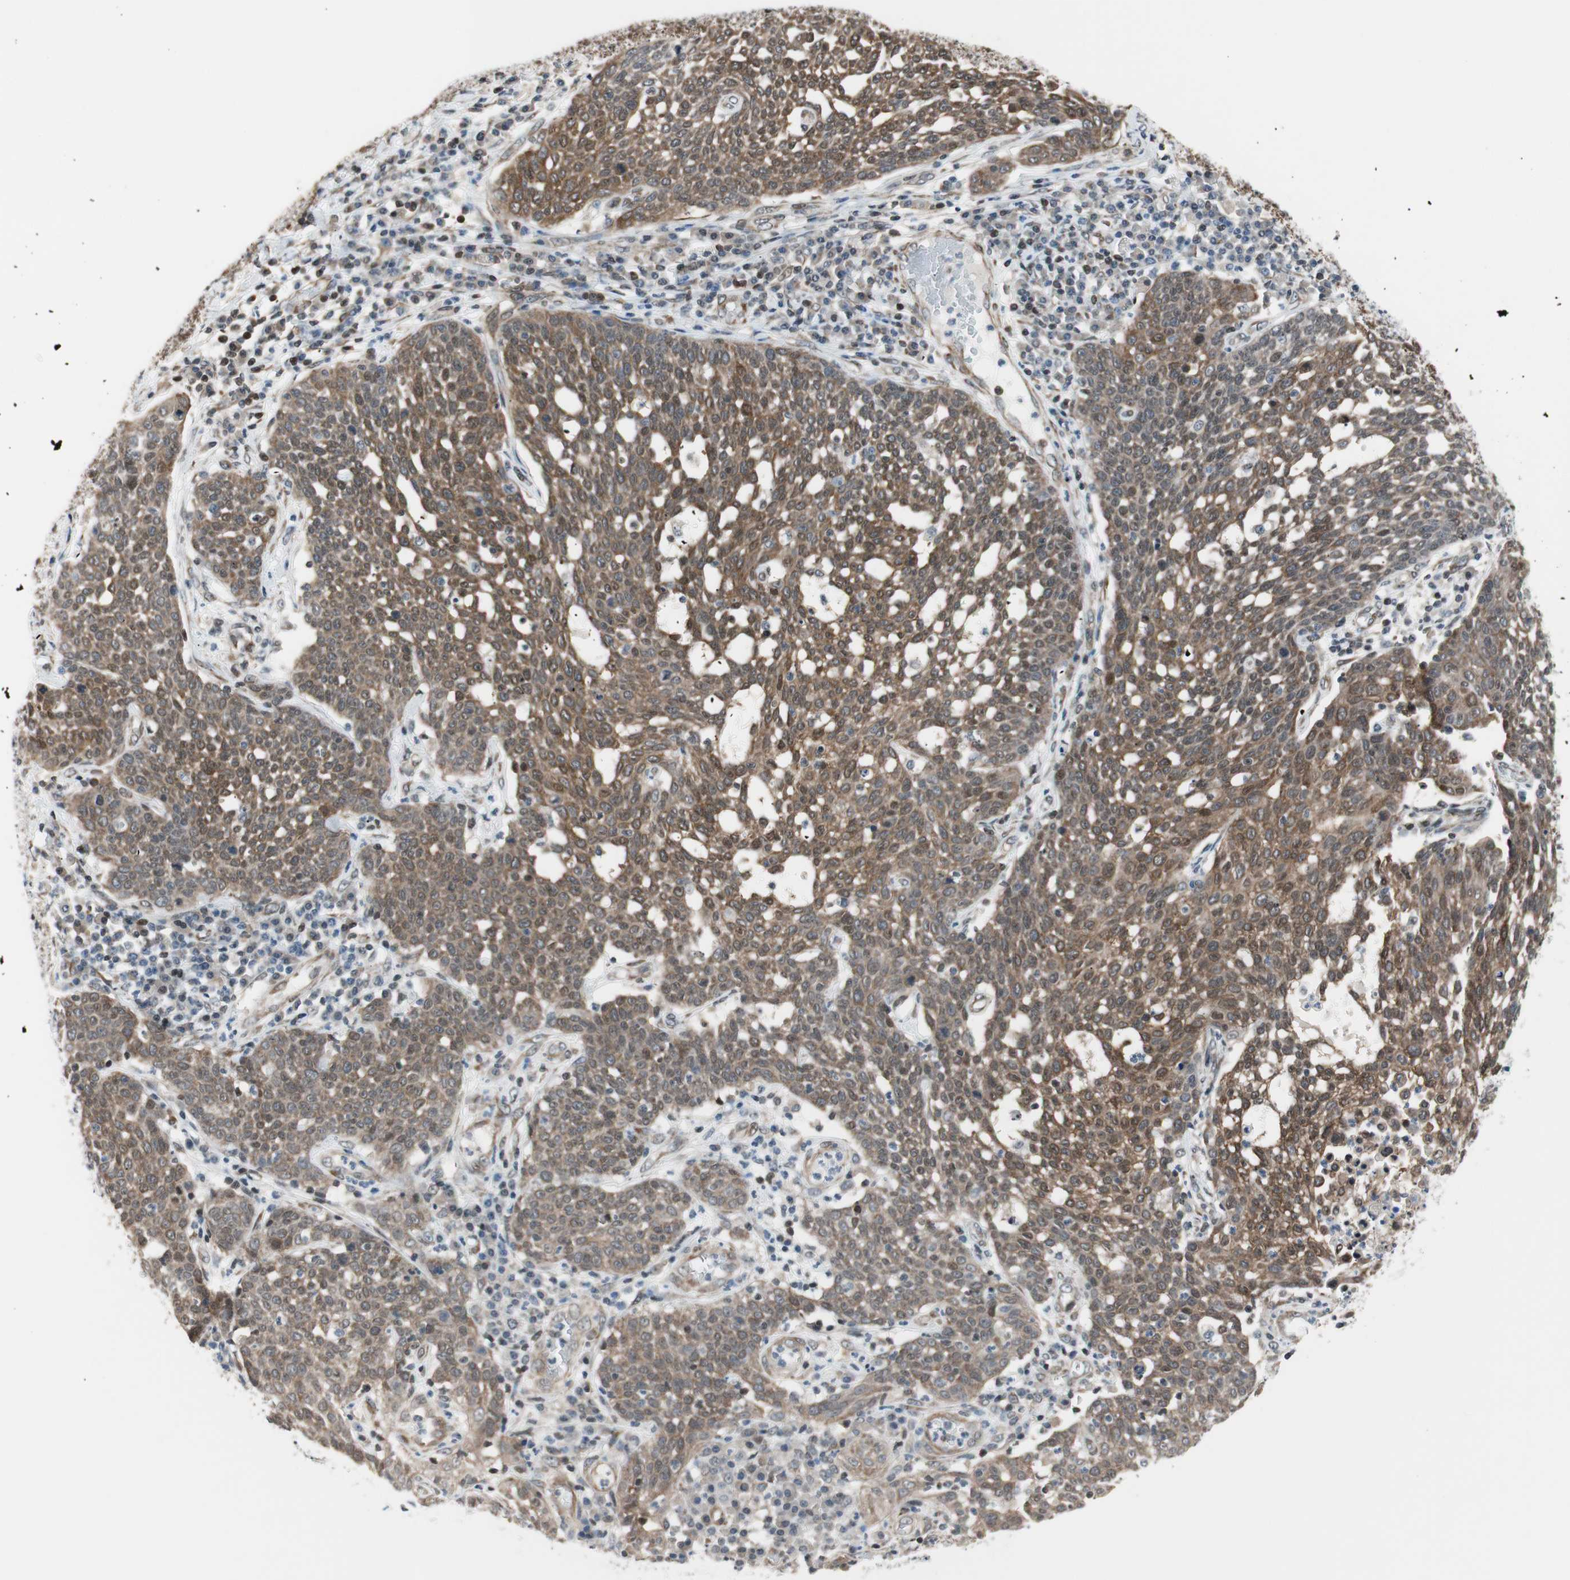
{"staining": {"intensity": "moderate", "quantity": ">75%", "location": "cytoplasmic/membranous"}, "tissue": "cervical cancer", "cell_type": "Tumor cells", "image_type": "cancer", "snomed": [{"axis": "morphology", "description": "Squamous cell carcinoma, NOS"}, {"axis": "topography", "description": "Cervix"}], "caption": "Human cervical cancer (squamous cell carcinoma) stained with a protein marker displays moderate staining in tumor cells.", "gene": "ZNF512B", "patient": {"sex": "female", "age": 34}}